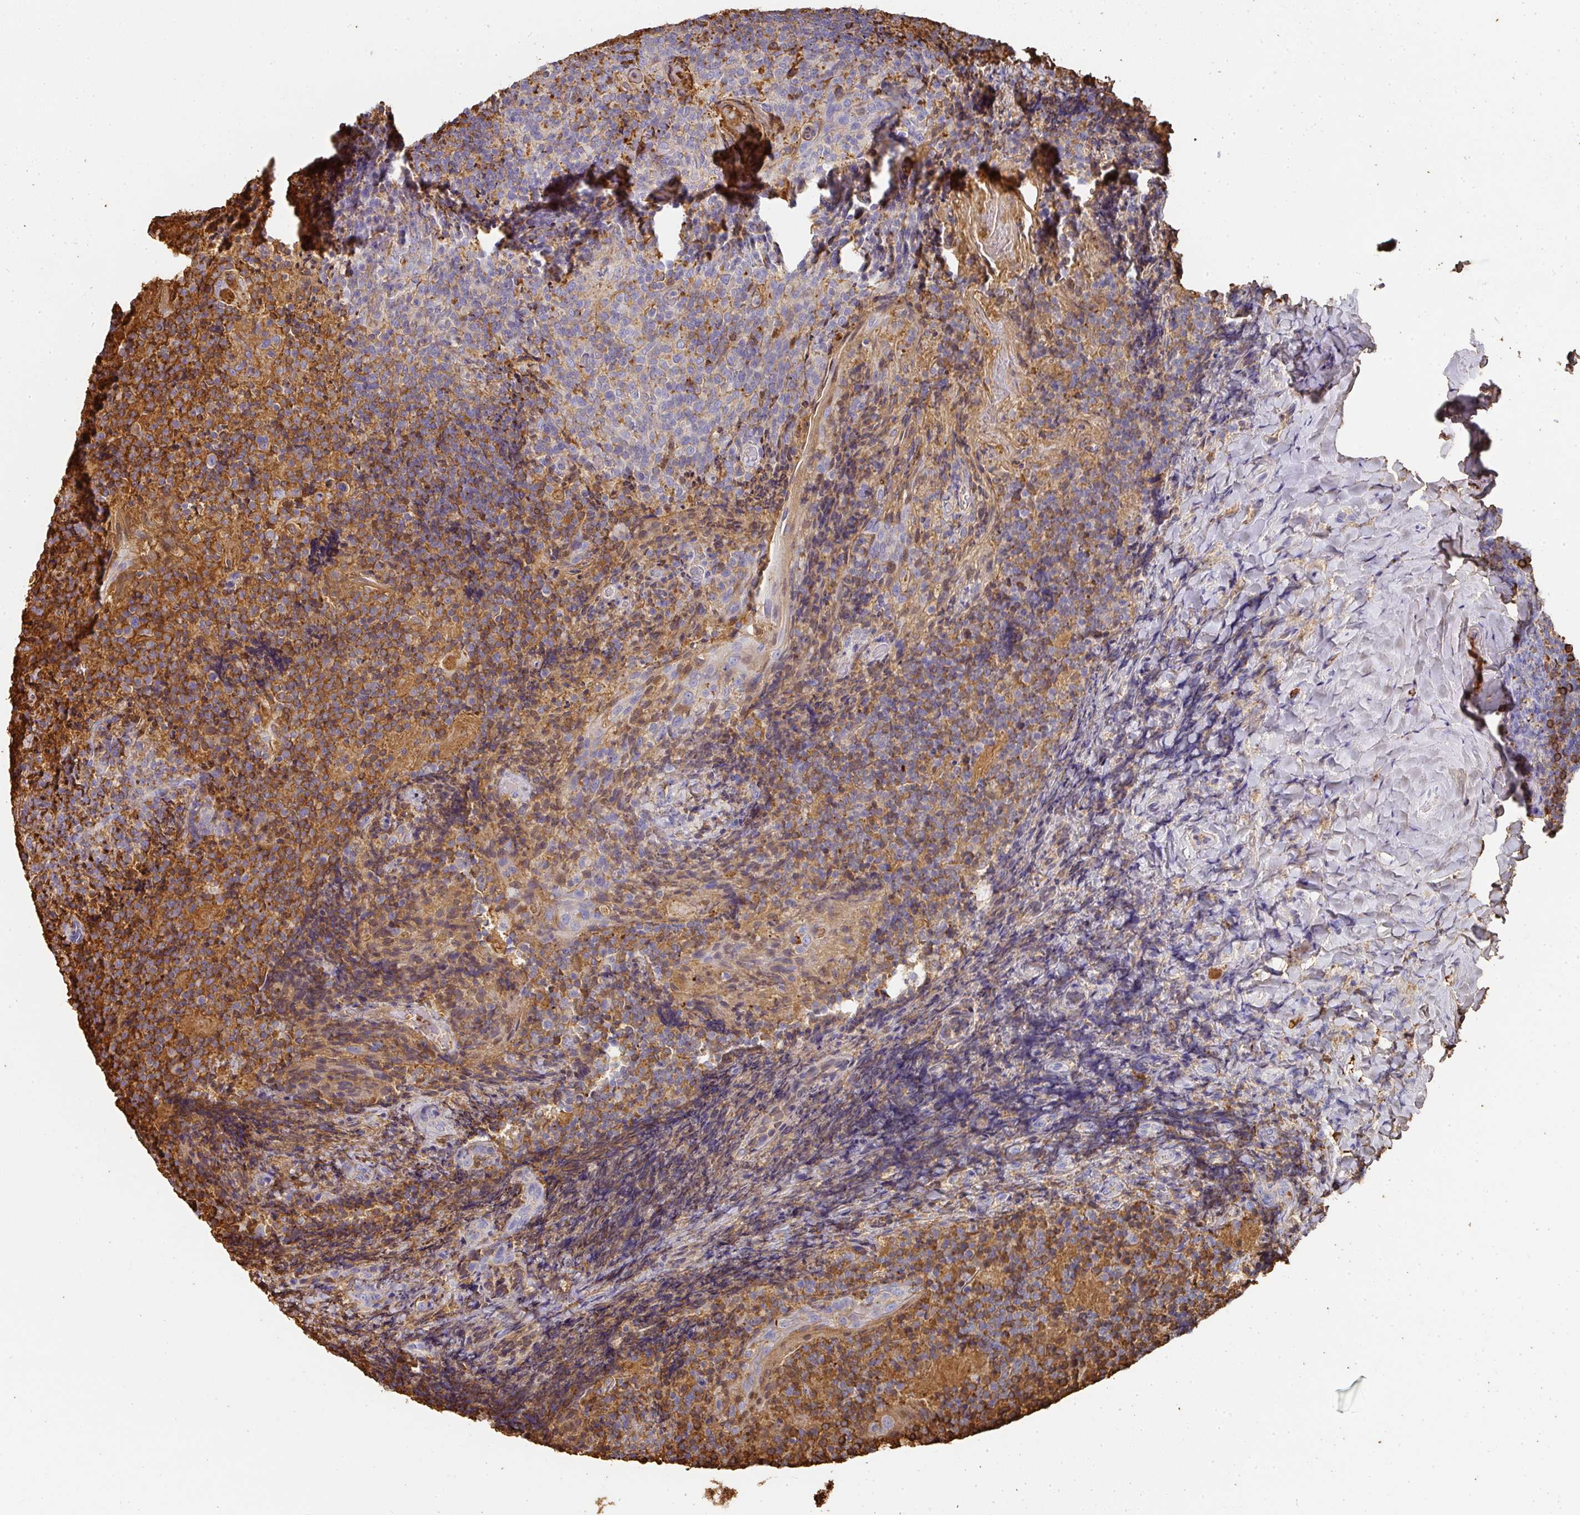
{"staining": {"intensity": "weak", "quantity": "25%-75%", "location": "cytoplasmic/membranous"}, "tissue": "tonsil", "cell_type": "Germinal center cells", "image_type": "normal", "snomed": [{"axis": "morphology", "description": "Normal tissue, NOS"}, {"axis": "topography", "description": "Tonsil"}], "caption": "IHC of normal tonsil reveals low levels of weak cytoplasmic/membranous staining in about 25%-75% of germinal center cells. (DAB (3,3'-diaminobenzidine) IHC, brown staining for protein, blue staining for nuclei).", "gene": "ALB", "patient": {"sex": "female", "age": 10}}